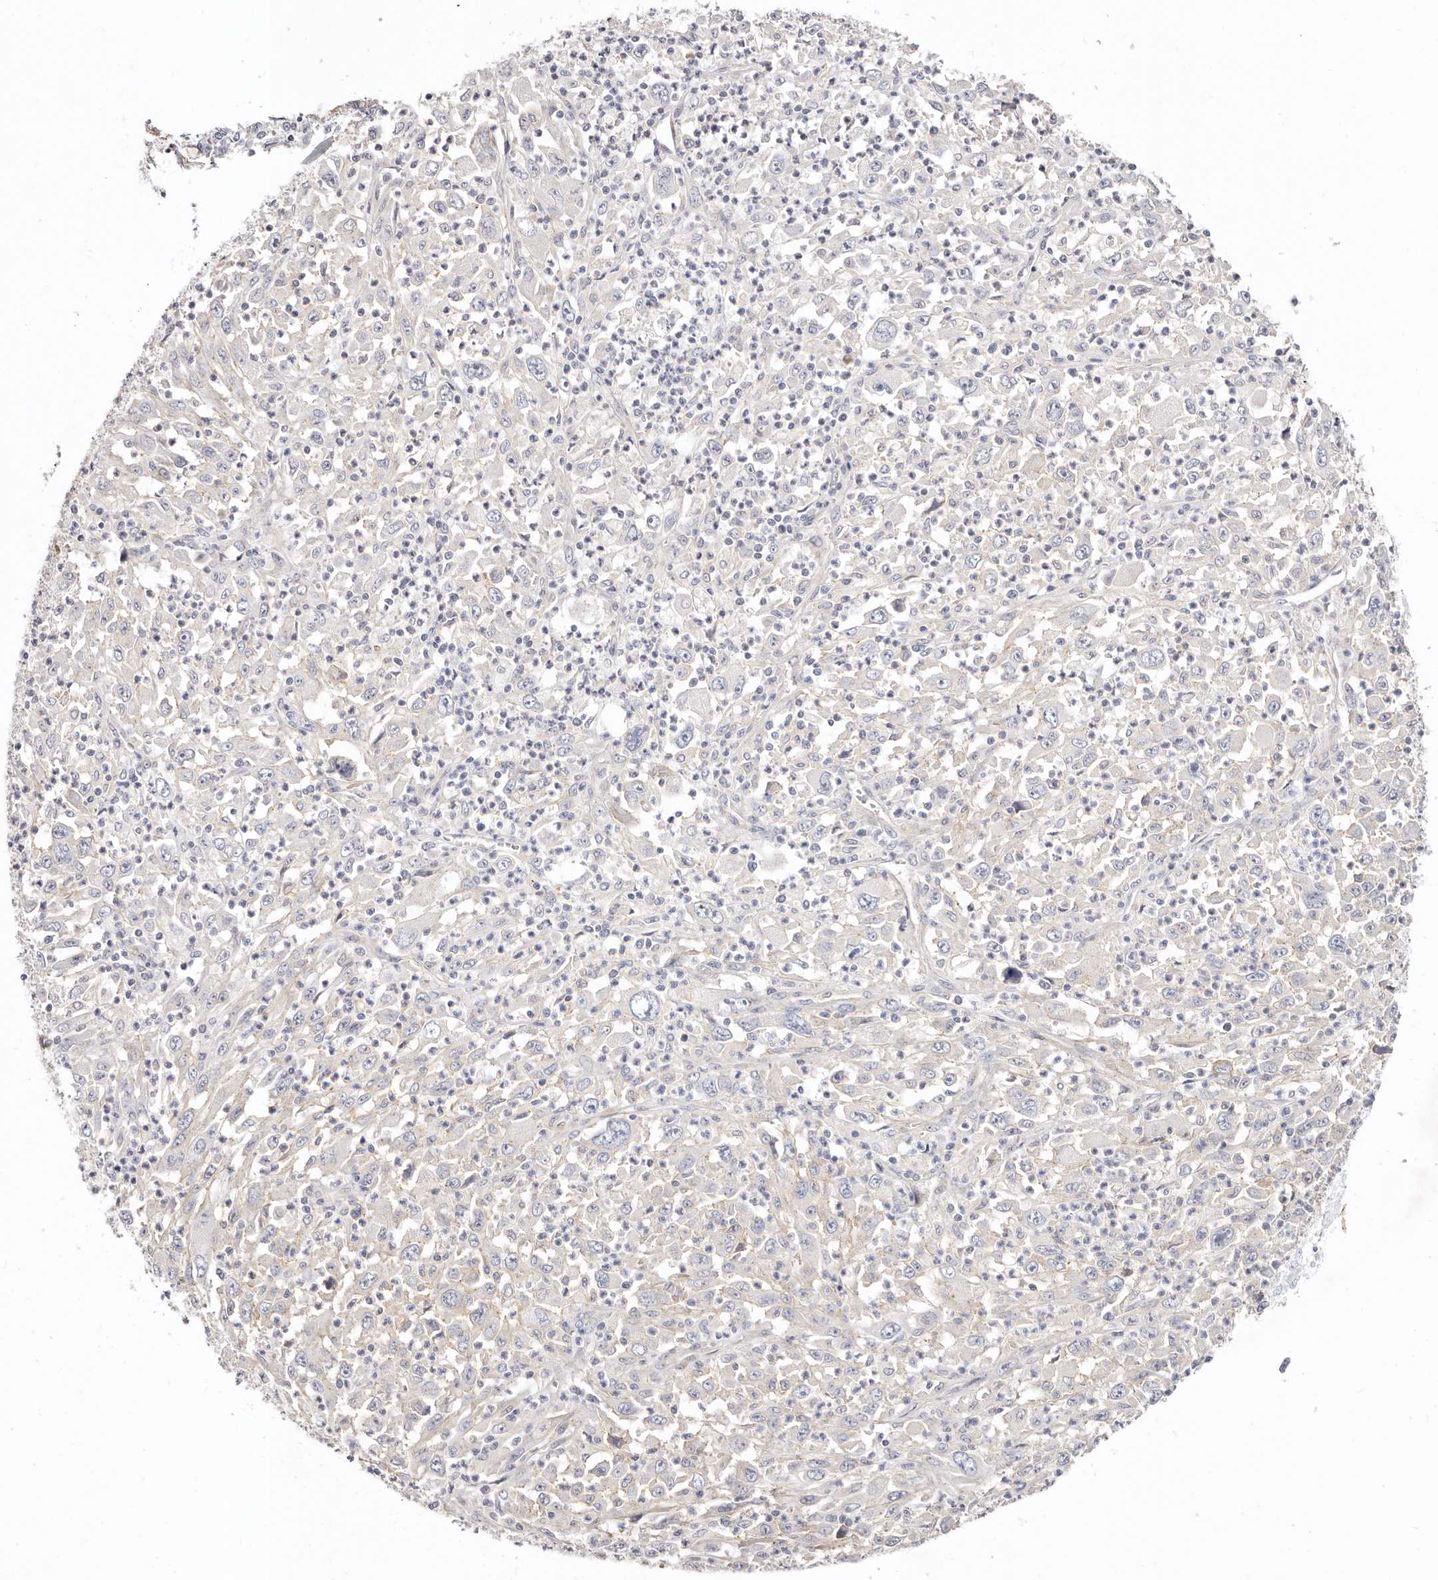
{"staining": {"intensity": "negative", "quantity": "none", "location": "none"}, "tissue": "melanoma", "cell_type": "Tumor cells", "image_type": "cancer", "snomed": [{"axis": "morphology", "description": "Malignant melanoma, Metastatic site"}, {"axis": "topography", "description": "Skin"}], "caption": "This photomicrograph is of malignant melanoma (metastatic site) stained with immunohistochemistry (IHC) to label a protein in brown with the nuclei are counter-stained blue. There is no positivity in tumor cells.", "gene": "DNASE1", "patient": {"sex": "female", "age": 56}}